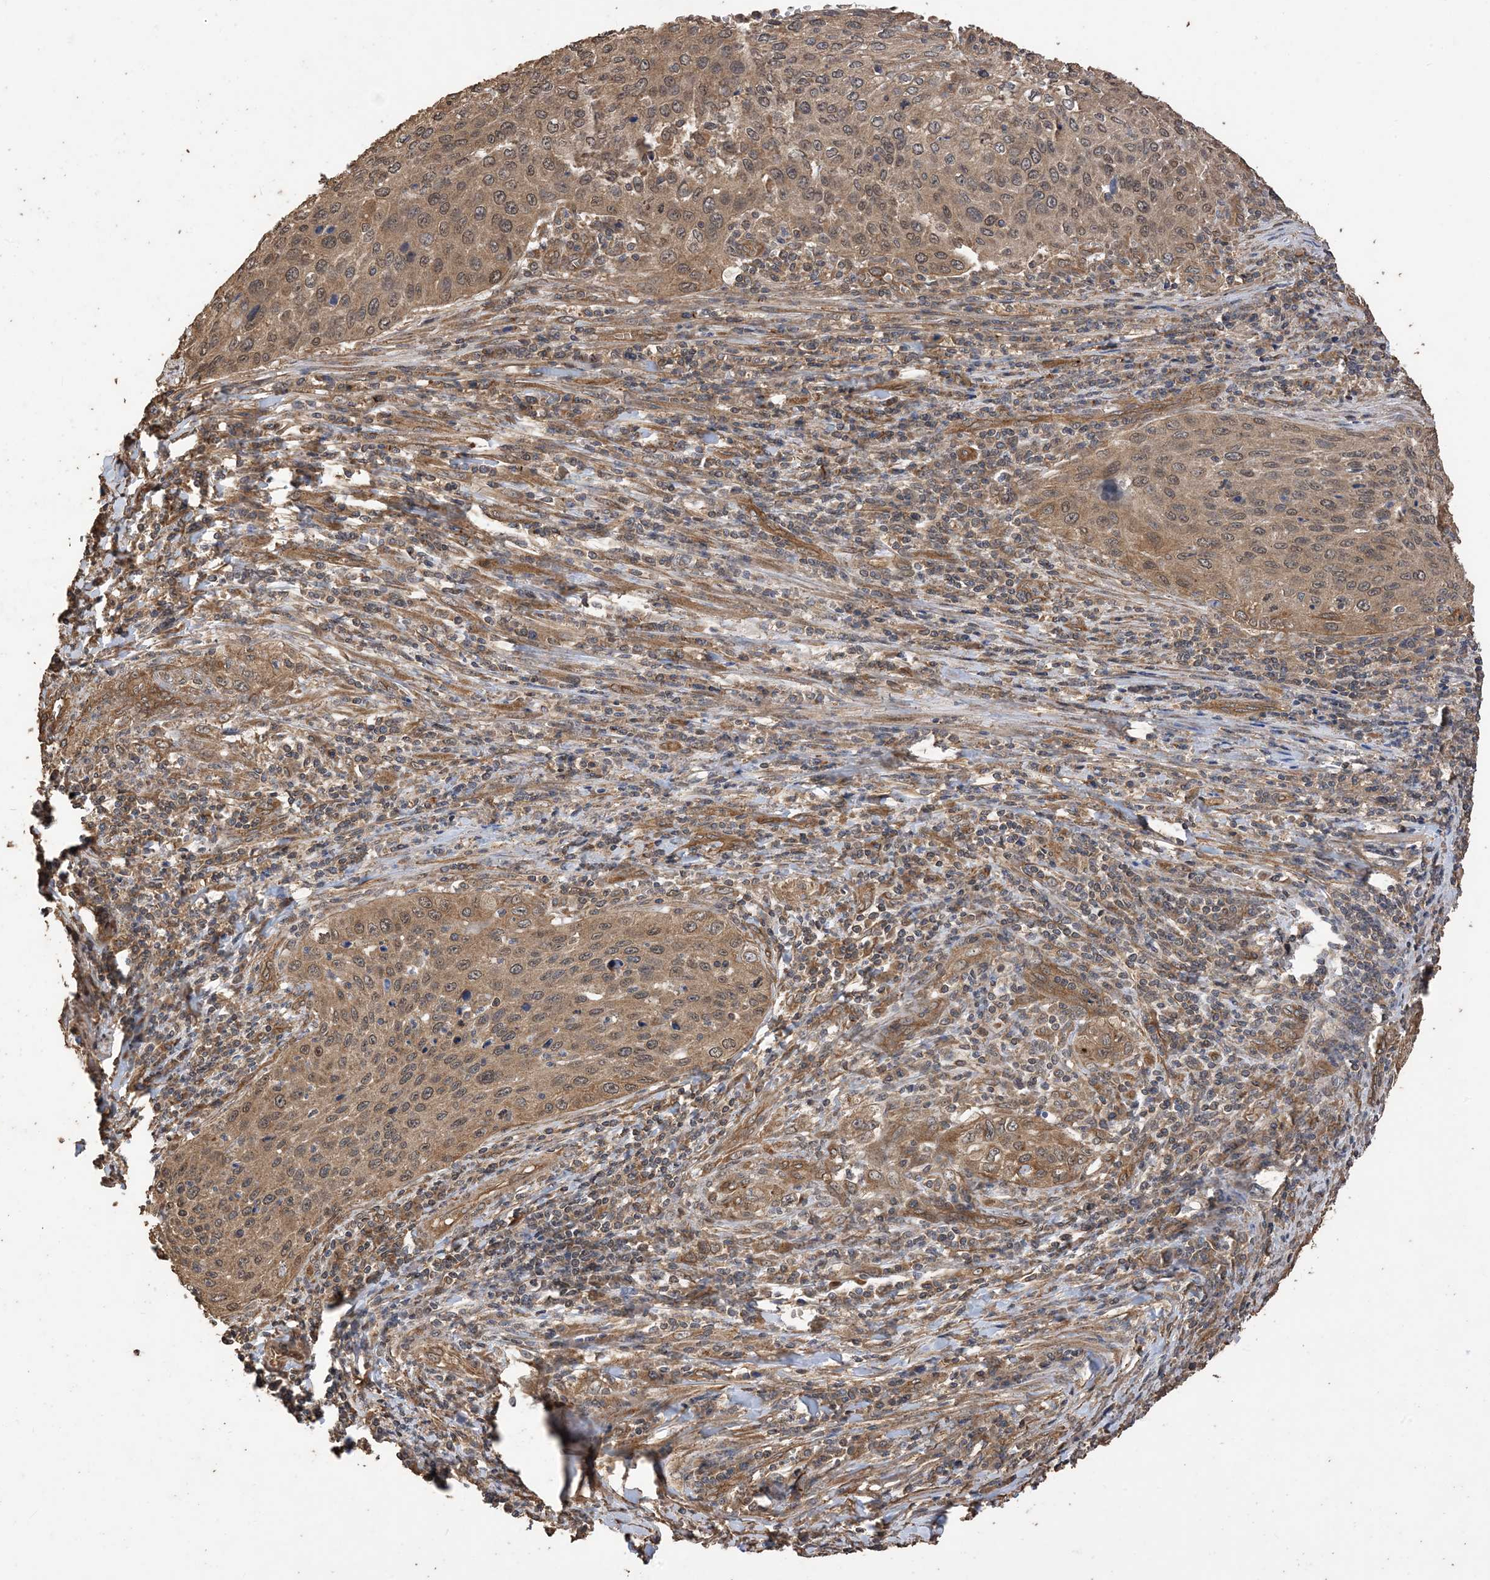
{"staining": {"intensity": "moderate", "quantity": ">75%", "location": "cytoplasmic/membranous,nuclear"}, "tissue": "cervical cancer", "cell_type": "Tumor cells", "image_type": "cancer", "snomed": [{"axis": "morphology", "description": "Squamous cell carcinoma, NOS"}, {"axis": "topography", "description": "Cervix"}], "caption": "Immunohistochemical staining of human cervical cancer (squamous cell carcinoma) shows medium levels of moderate cytoplasmic/membranous and nuclear protein positivity in about >75% of tumor cells.", "gene": "ZKSCAN5", "patient": {"sex": "female", "age": 32}}